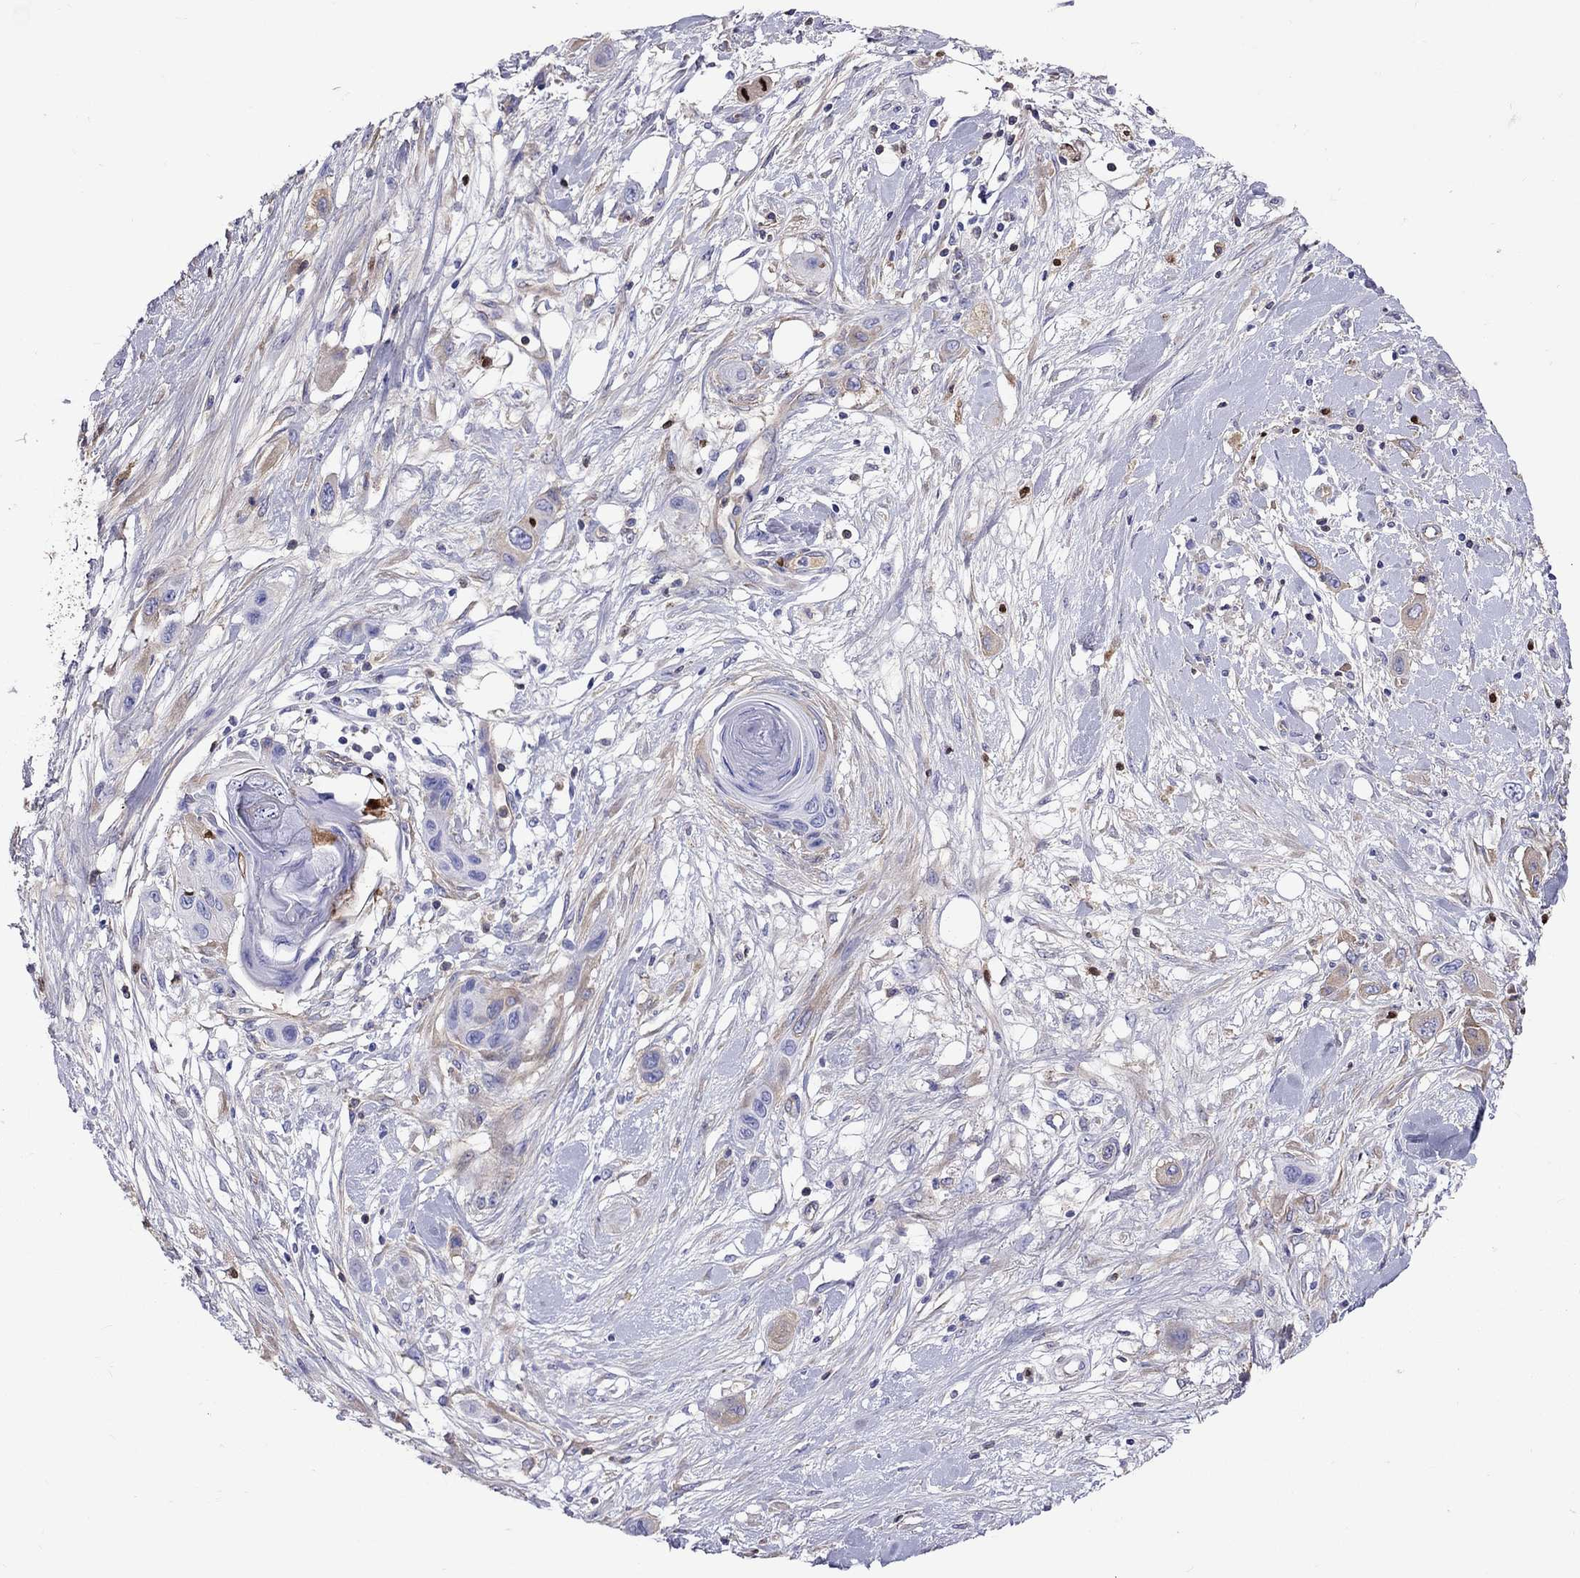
{"staining": {"intensity": "weak", "quantity": "<25%", "location": "cytoplasmic/membranous"}, "tissue": "skin cancer", "cell_type": "Tumor cells", "image_type": "cancer", "snomed": [{"axis": "morphology", "description": "Squamous cell carcinoma, NOS"}, {"axis": "topography", "description": "Skin"}], "caption": "A histopathology image of squamous cell carcinoma (skin) stained for a protein reveals no brown staining in tumor cells.", "gene": "SERPINA3", "patient": {"sex": "male", "age": 79}}